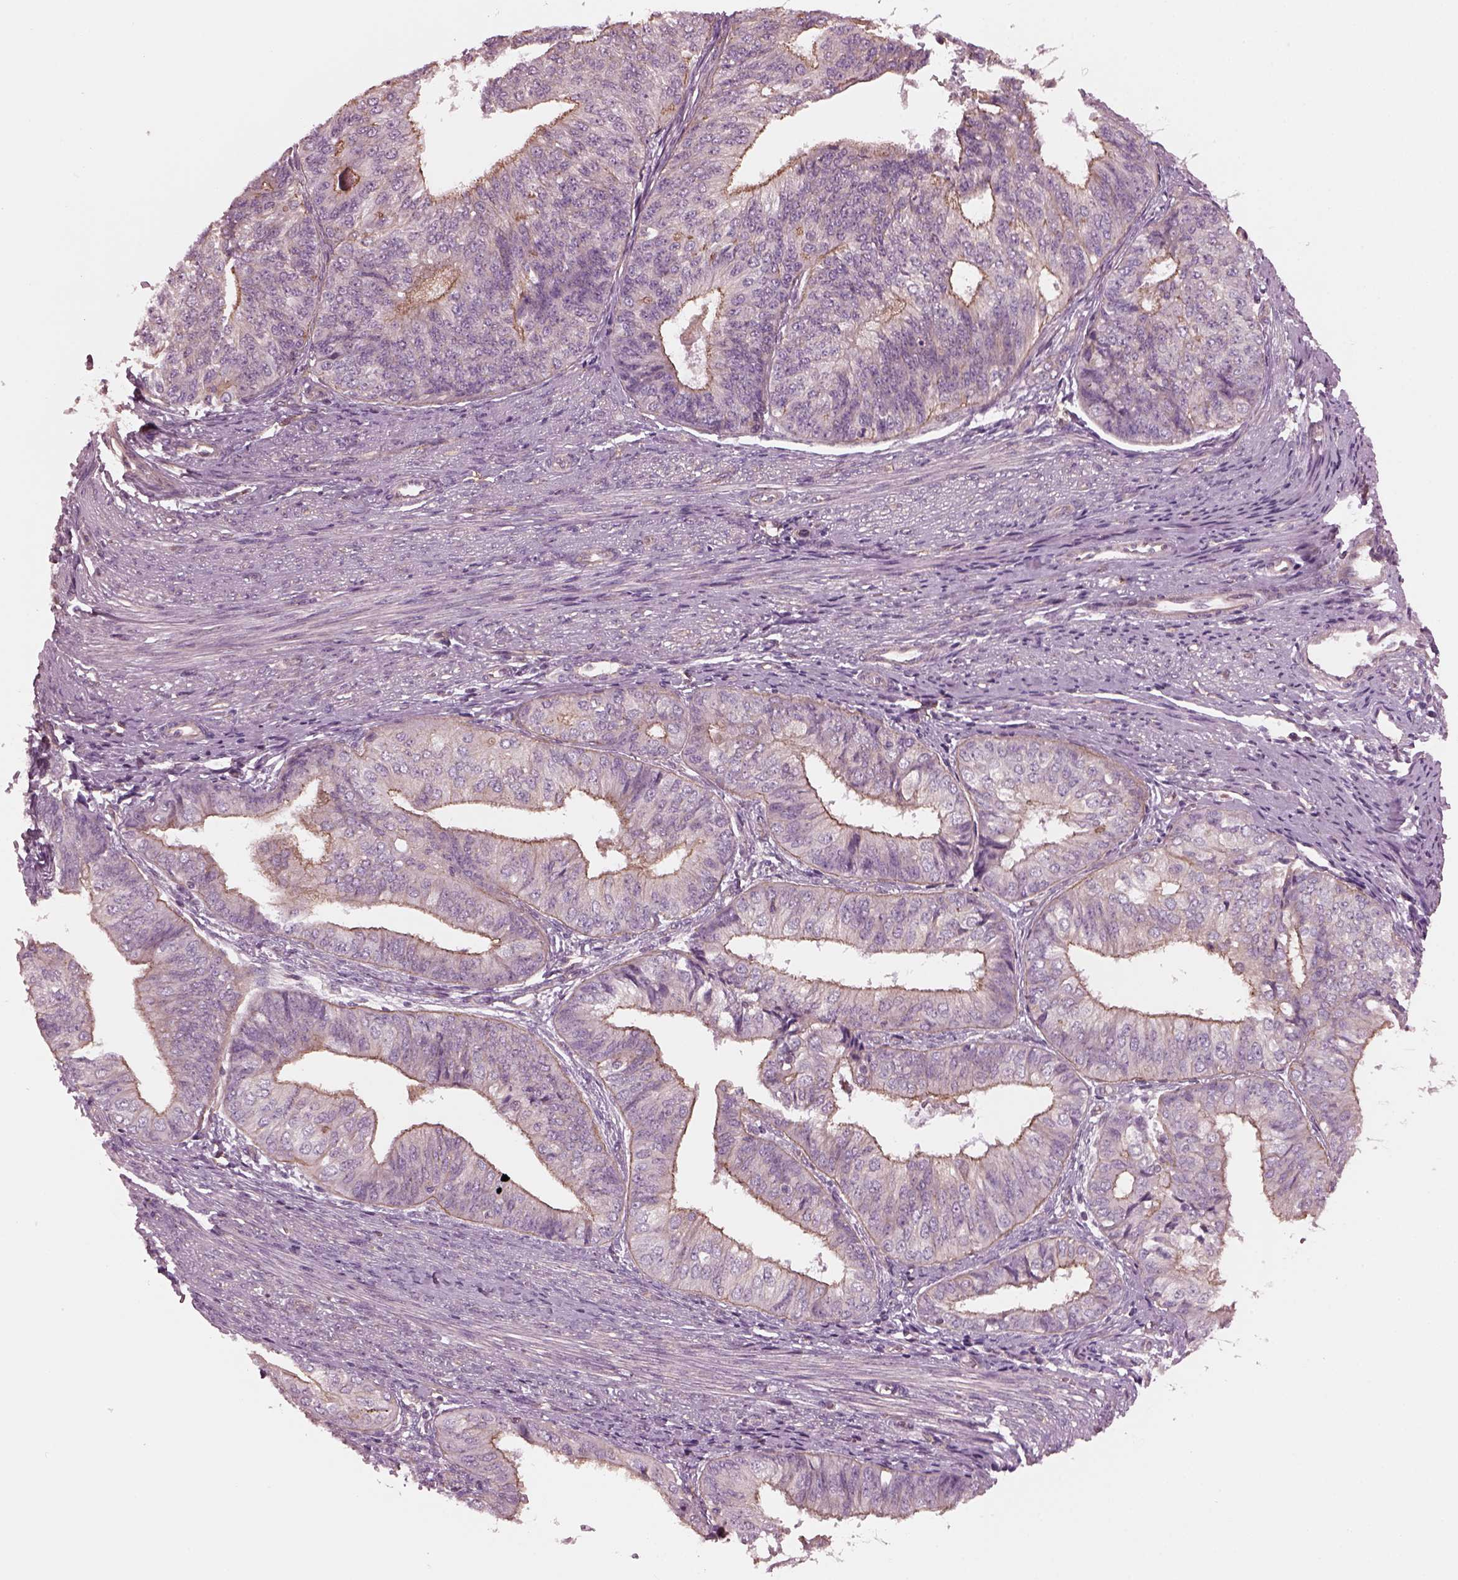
{"staining": {"intensity": "moderate", "quantity": "25%-75%", "location": "cytoplasmic/membranous"}, "tissue": "endometrial cancer", "cell_type": "Tumor cells", "image_type": "cancer", "snomed": [{"axis": "morphology", "description": "Adenocarcinoma, NOS"}, {"axis": "topography", "description": "Endometrium"}], "caption": "Endometrial cancer stained with a brown dye displays moderate cytoplasmic/membranous positive expression in approximately 25%-75% of tumor cells.", "gene": "ODAD1", "patient": {"sex": "female", "age": 58}}